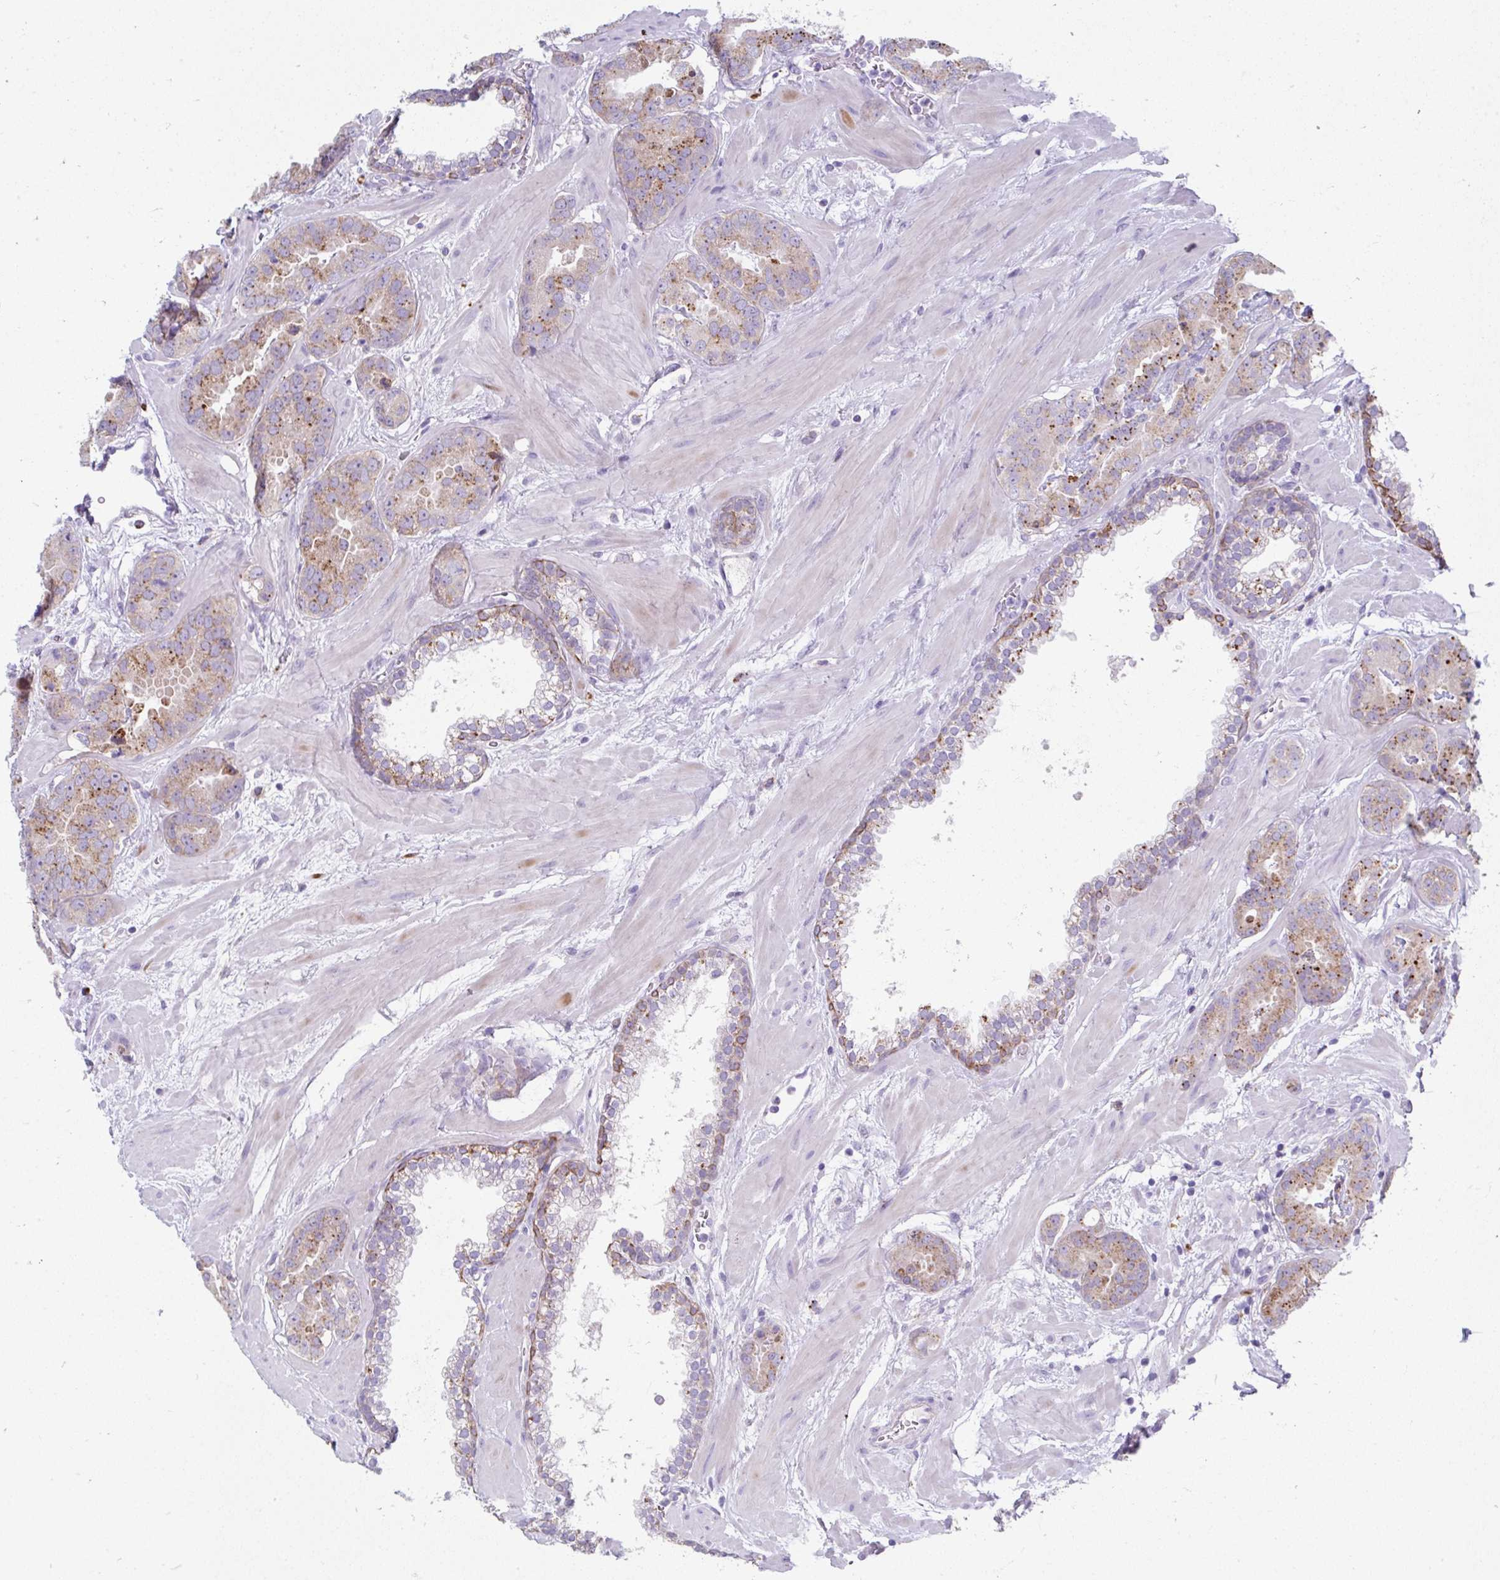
{"staining": {"intensity": "moderate", "quantity": ">75%", "location": "cytoplasmic/membranous"}, "tissue": "prostate cancer", "cell_type": "Tumor cells", "image_type": "cancer", "snomed": [{"axis": "morphology", "description": "Adenocarcinoma, Low grade"}, {"axis": "topography", "description": "Prostate"}], "caption": "Immunohistochemistry of adenocarcinoma (low-grade) (prostate) reveals medium levels of moderate cytoplasmic/membranous staining in about >75% of tumor cells.", "gene": "ZNF33A", "patient": {"sex": "male", "age": 62}}